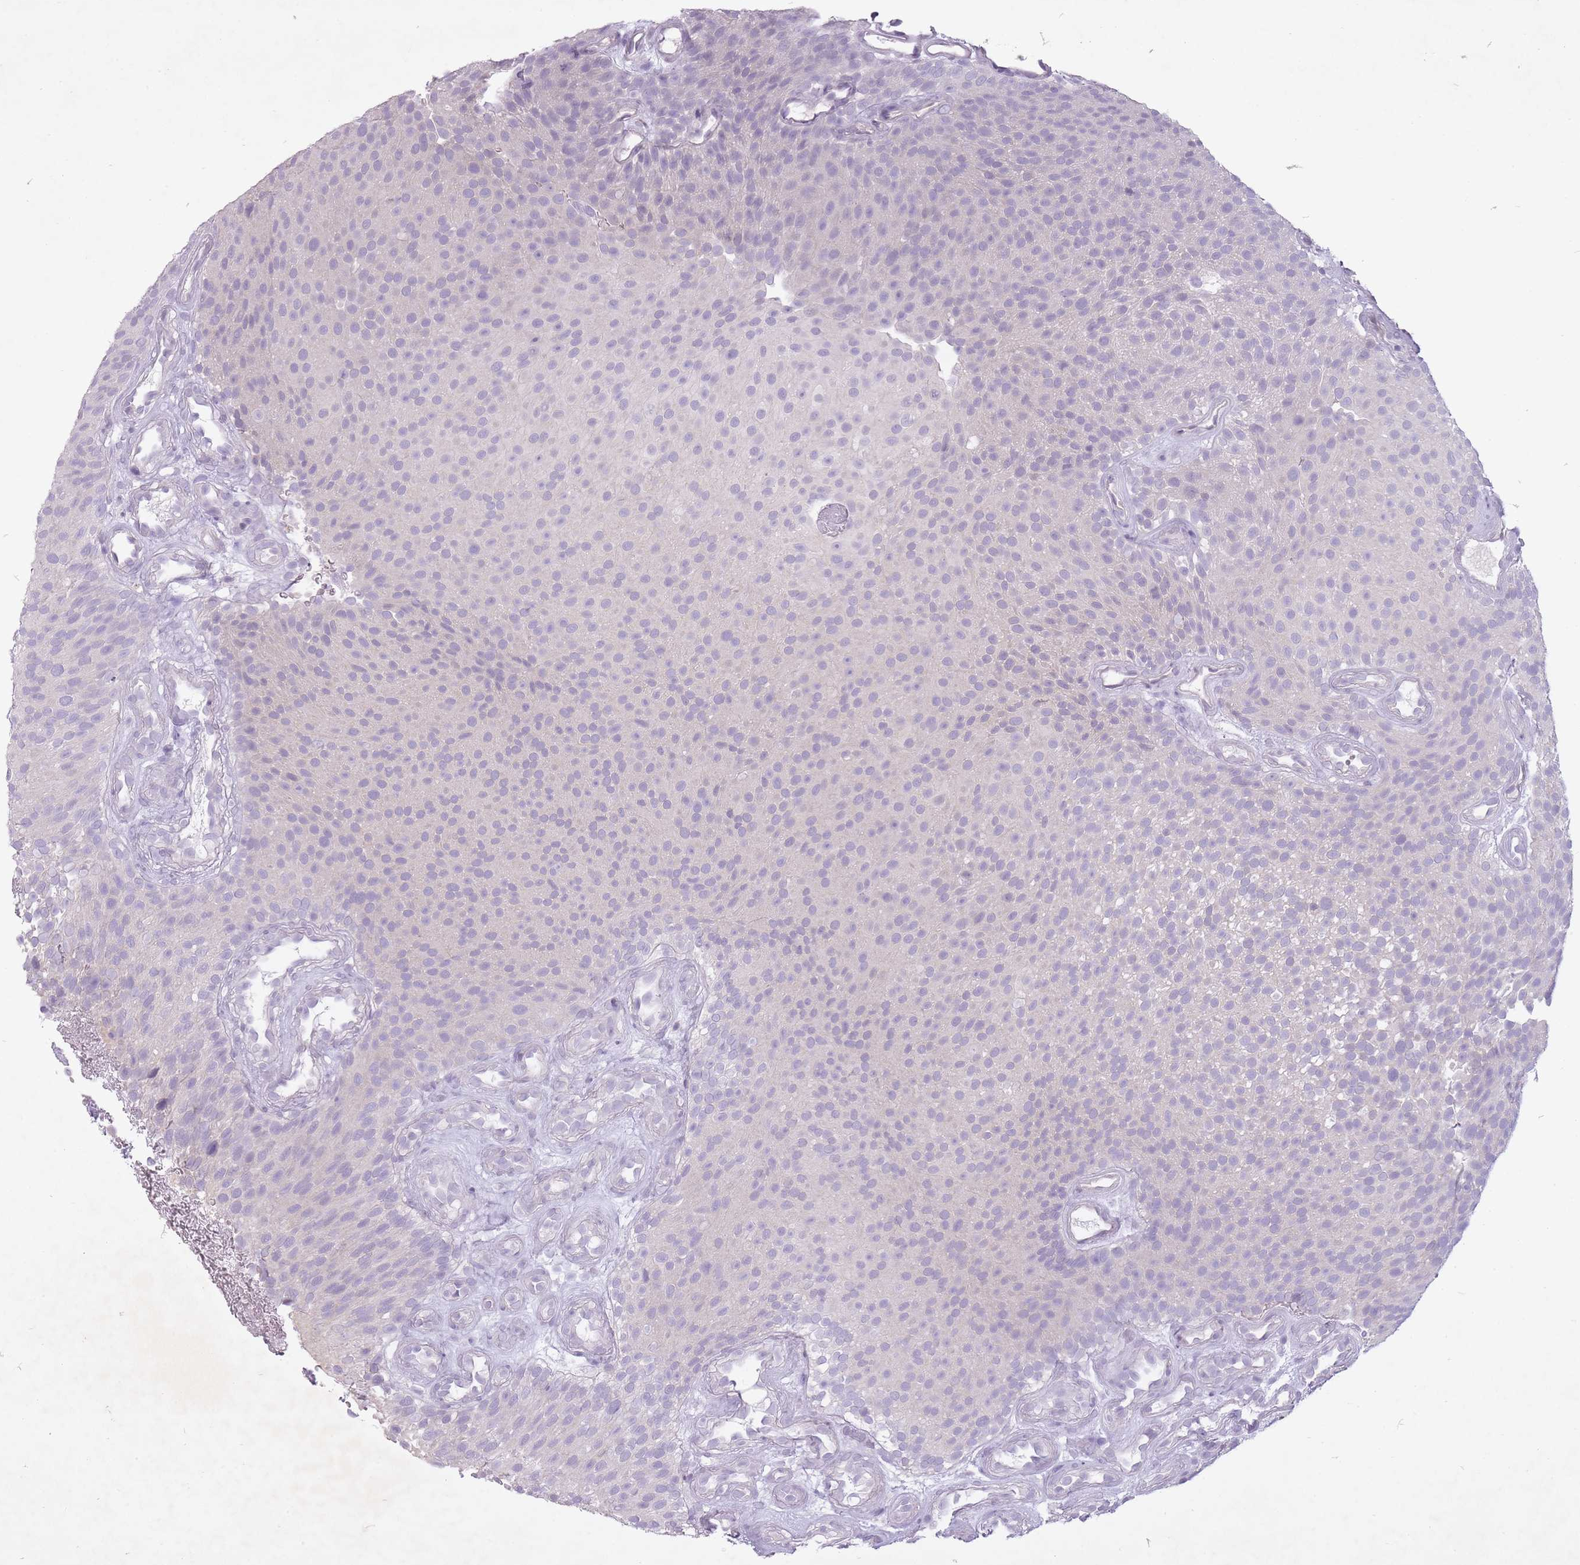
{"staining": {"intensity": "negative", "quantity": "none", "location": "none"}, "tissue": "urothelial cancer", "cell_type": "Tumor cells", "image_type": "cancer", "snomed": [{"axis": "morphology", "description": "Urothelial carcinoma, Low grade"}, {"axis": "topography", "description": "Urinary bladder"}], "caption": "Tumor cells show no significant positivity in urothelial carcinoma (low-grade). (DAB immunohistochemistry visualized using brightfield microscopy, high magnification).", "gene": "FAM43B", "patient": {"sex": "male", "age": 78}}